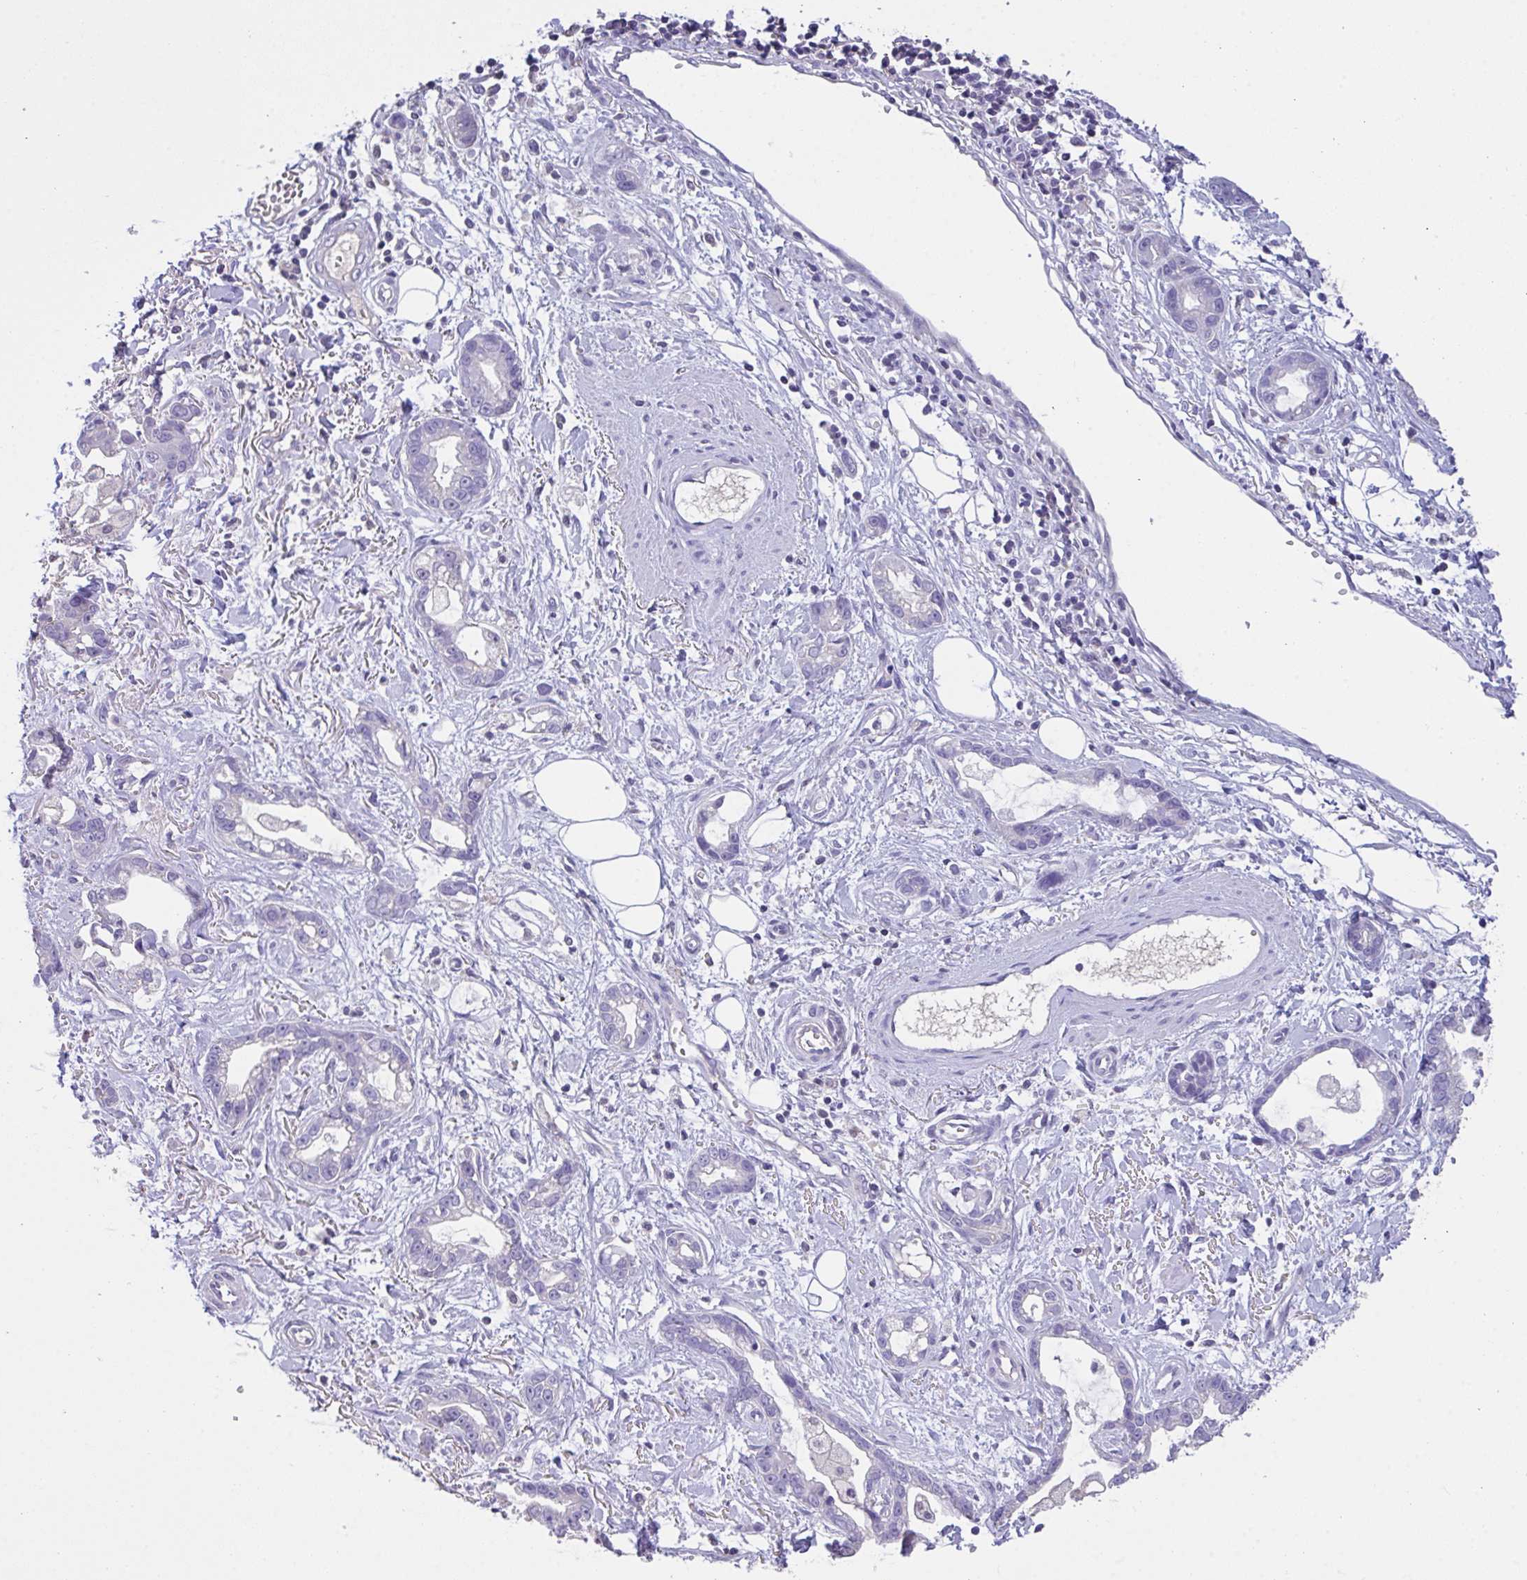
{"staining": {"intensity": "negative", "quantity": "none", "location": "none"}, "tissue": "stomach cancer", "cell_type": "Tumor cells", "image_type": "cancer", "snomed": [{"axis": "morphology", "description": "Adenocarcinoma, NOS"}, {"axis": "topography", "description": "Stomach"}], "caption": "Immunohistochemical staining of human stomach cancer exhibits no significant positivity in tumor cells. (Immunohistochemistry, brightfield microscopy, high magnification).", "gene": "CA10", "patient": {"sex": "male", "age": 55}}